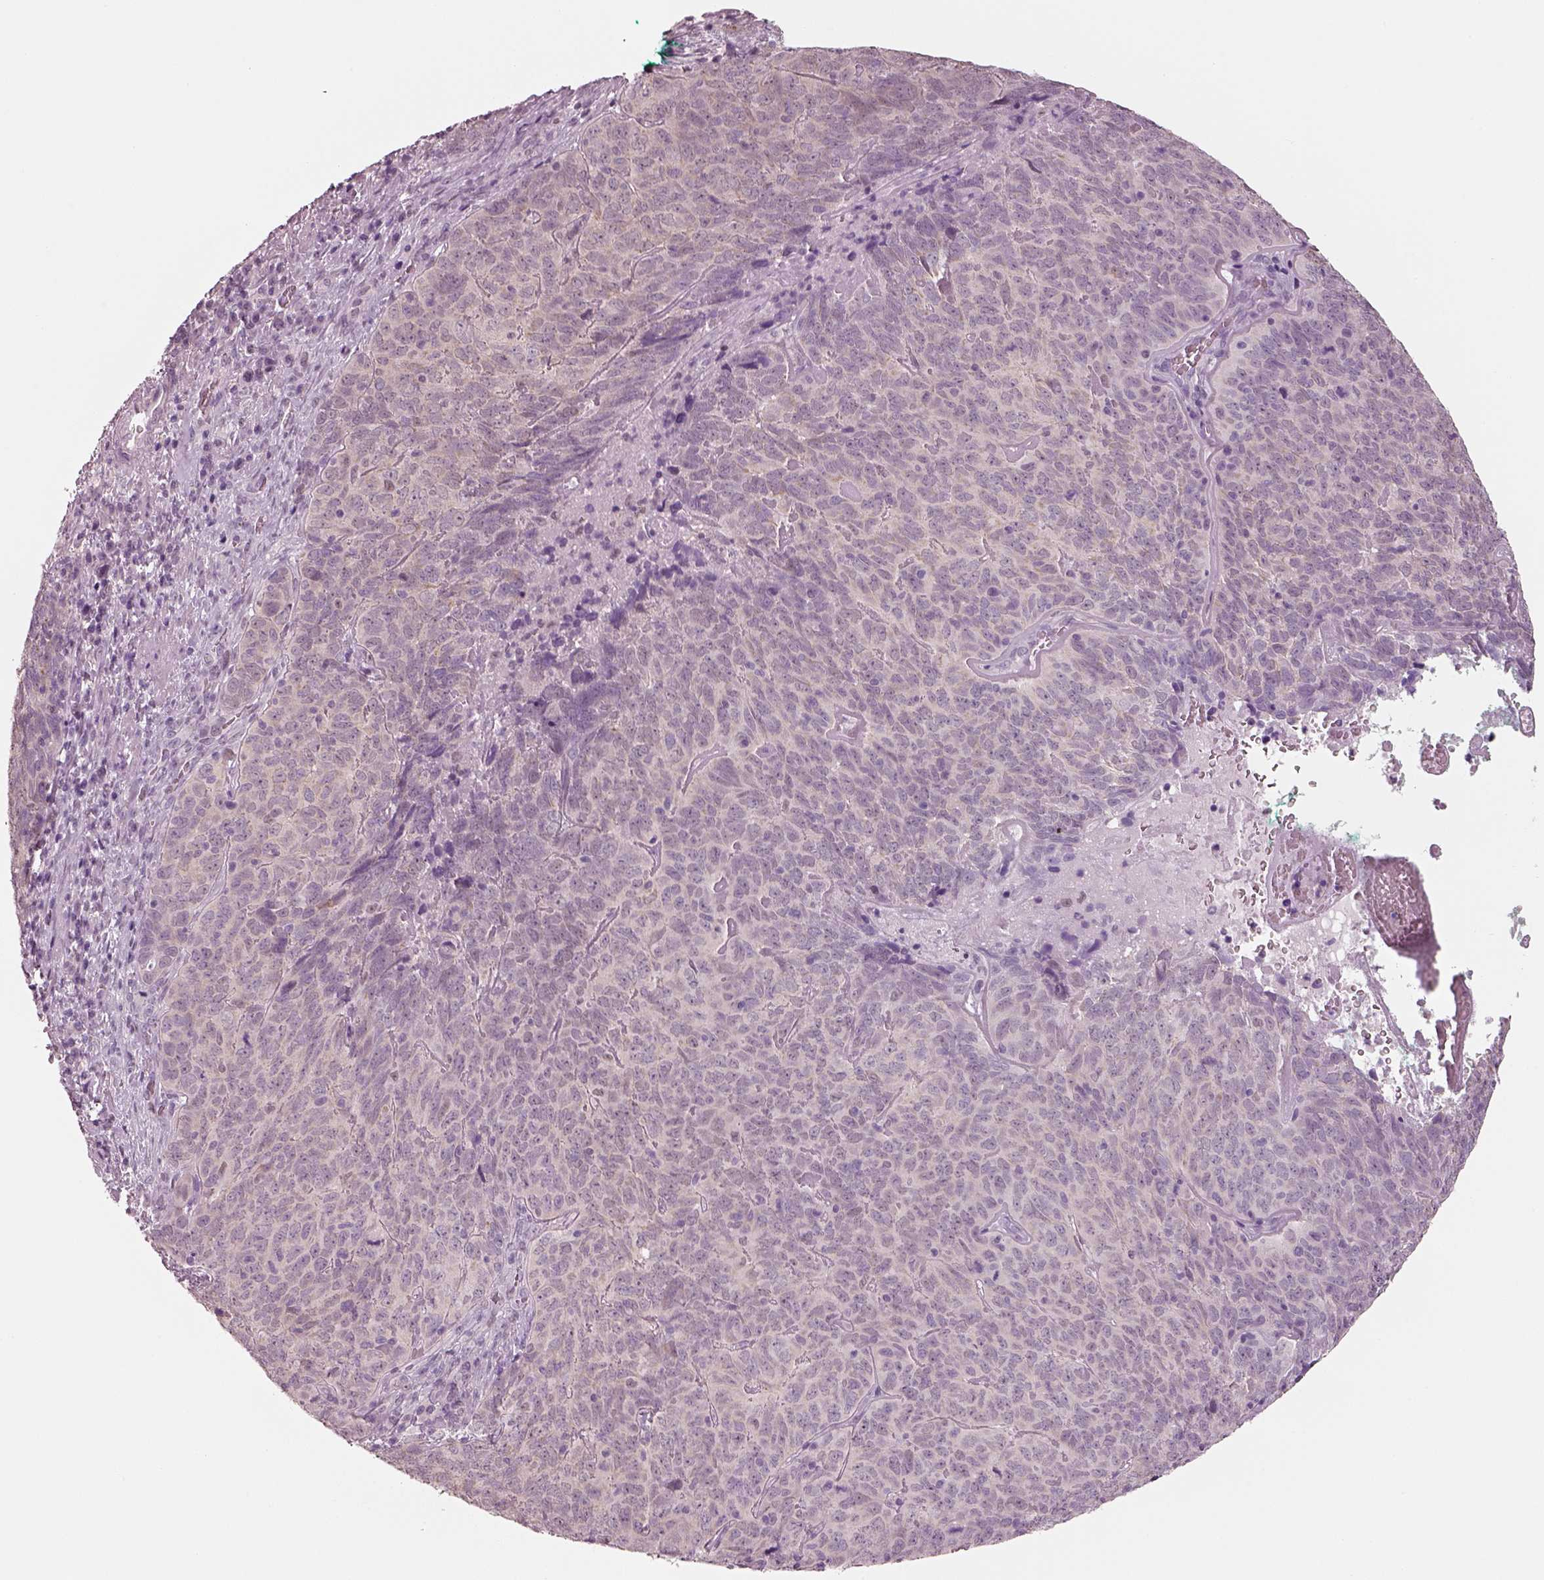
{"staining": {"intensity": "weak", "quantity": ">75%", "location": "cytoplasmic/membranous"}, "tissue": "skin cancer", "cell_type": "Tumor cells", "image_type": "cancer", "snomed": [{"axis": "morphology", "description": "Squamous cell carcinoma, NOS"}, {"axis": "topography", "description": "Skin"}, {"axis": "topography", "description": "Anal"}], "caption": "IHC staining of skin cancer (squamous cell carcinoma), which demonstrates low levels of weak cytoplasmic/membranous staining in approximately >75% of tumor cells indicating weak cytoplasmic/membranous protein staining. The staining was performed using DAB (brown) for protein detection and nuclei were counterstained in hematoxylin (blue).", "gene": "ELSPBP1", "patient": {"sex": "female", "age": 51}}